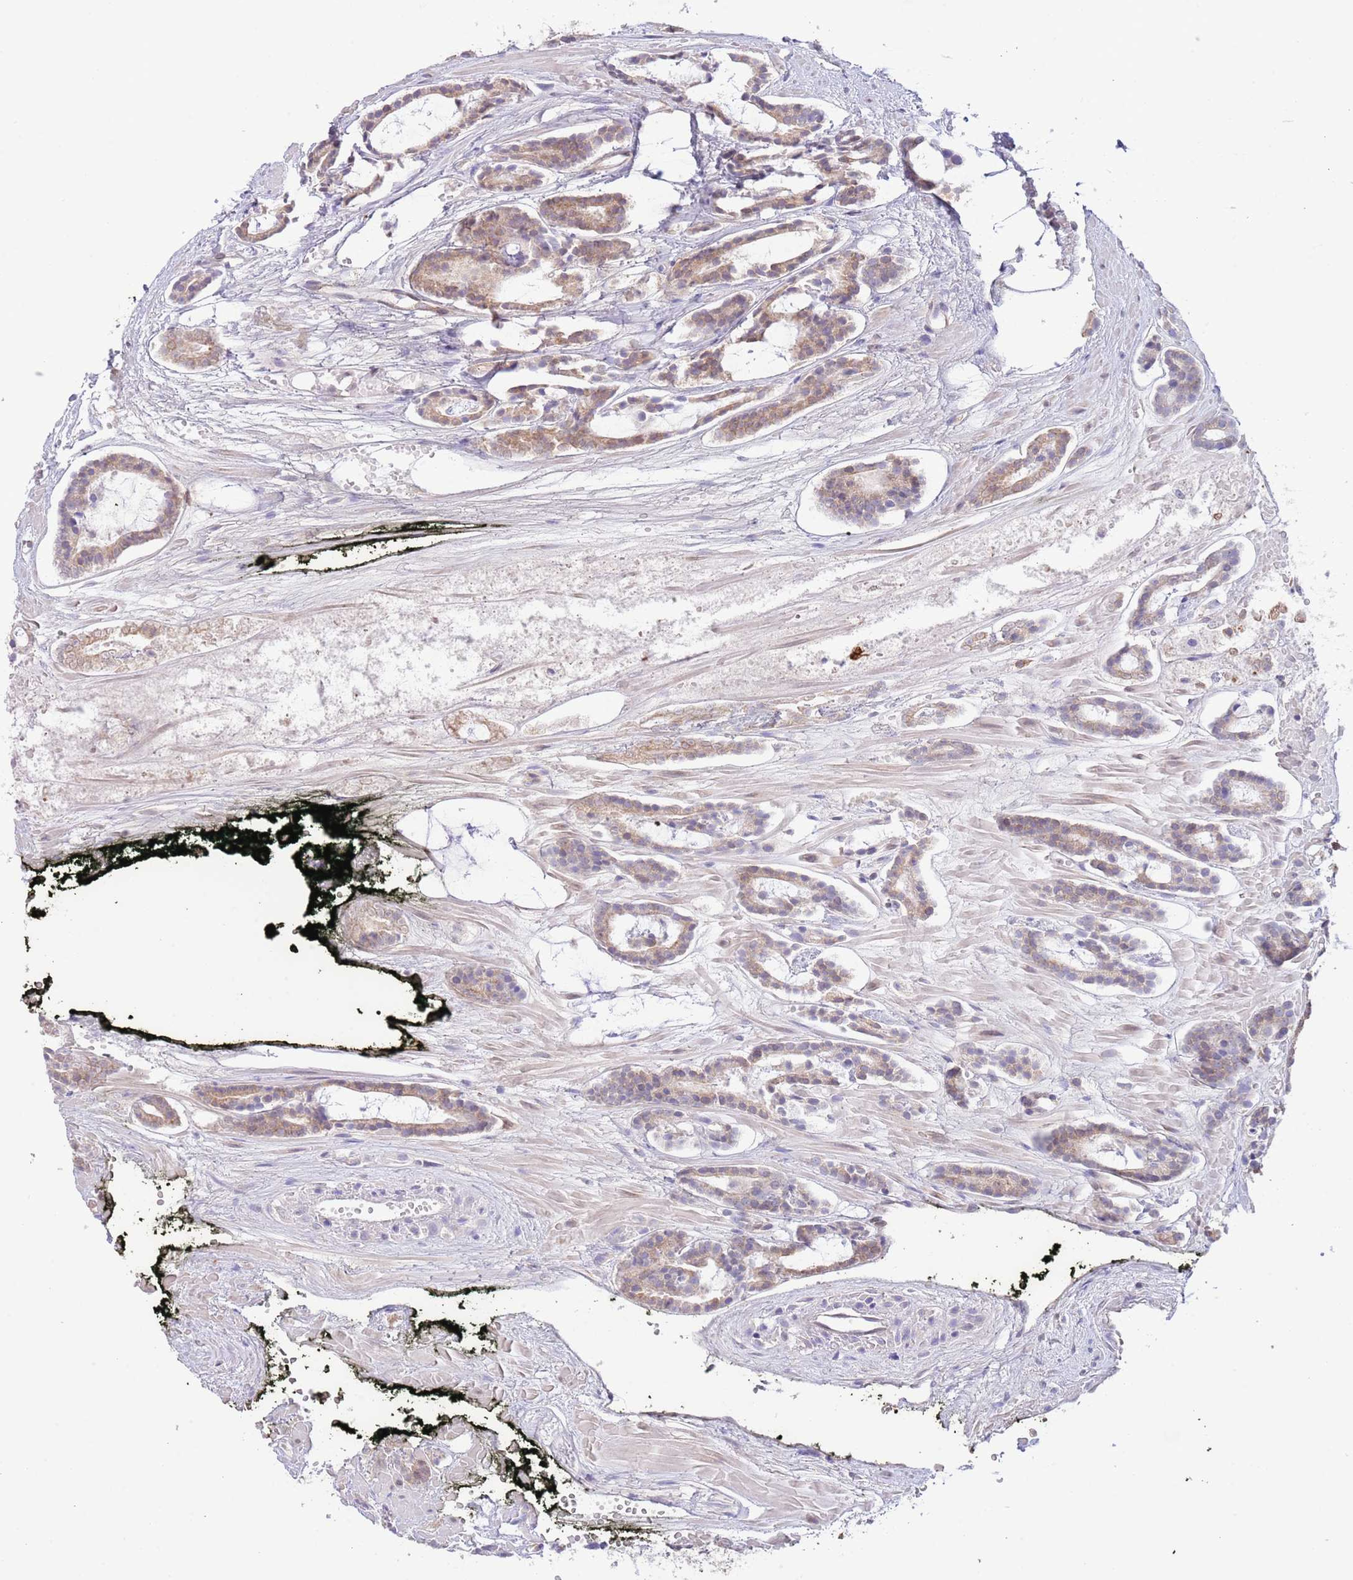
{"staining": {"intensity": "moderate", "quantity": "25%-75%", "location": "cytoplasmic/membranous"}, "tissue": "prostate cancer", "cell_type": "Tumor cells", "image_type": "cancer", "snomed": [{"axis": "morphology", "description": "Adenocarcinoma, High grade"}, {"axis": "topography", "description": "Prostate"}], "caption": "There is medium levels of moderate cytoplasmic/membranous positivity in tumor cells of prostate cancer, as demonstrated by immunohistochemical staining (brown color).", "gene": "EBPL", "patient": {"sex": "male", "age": 71}}